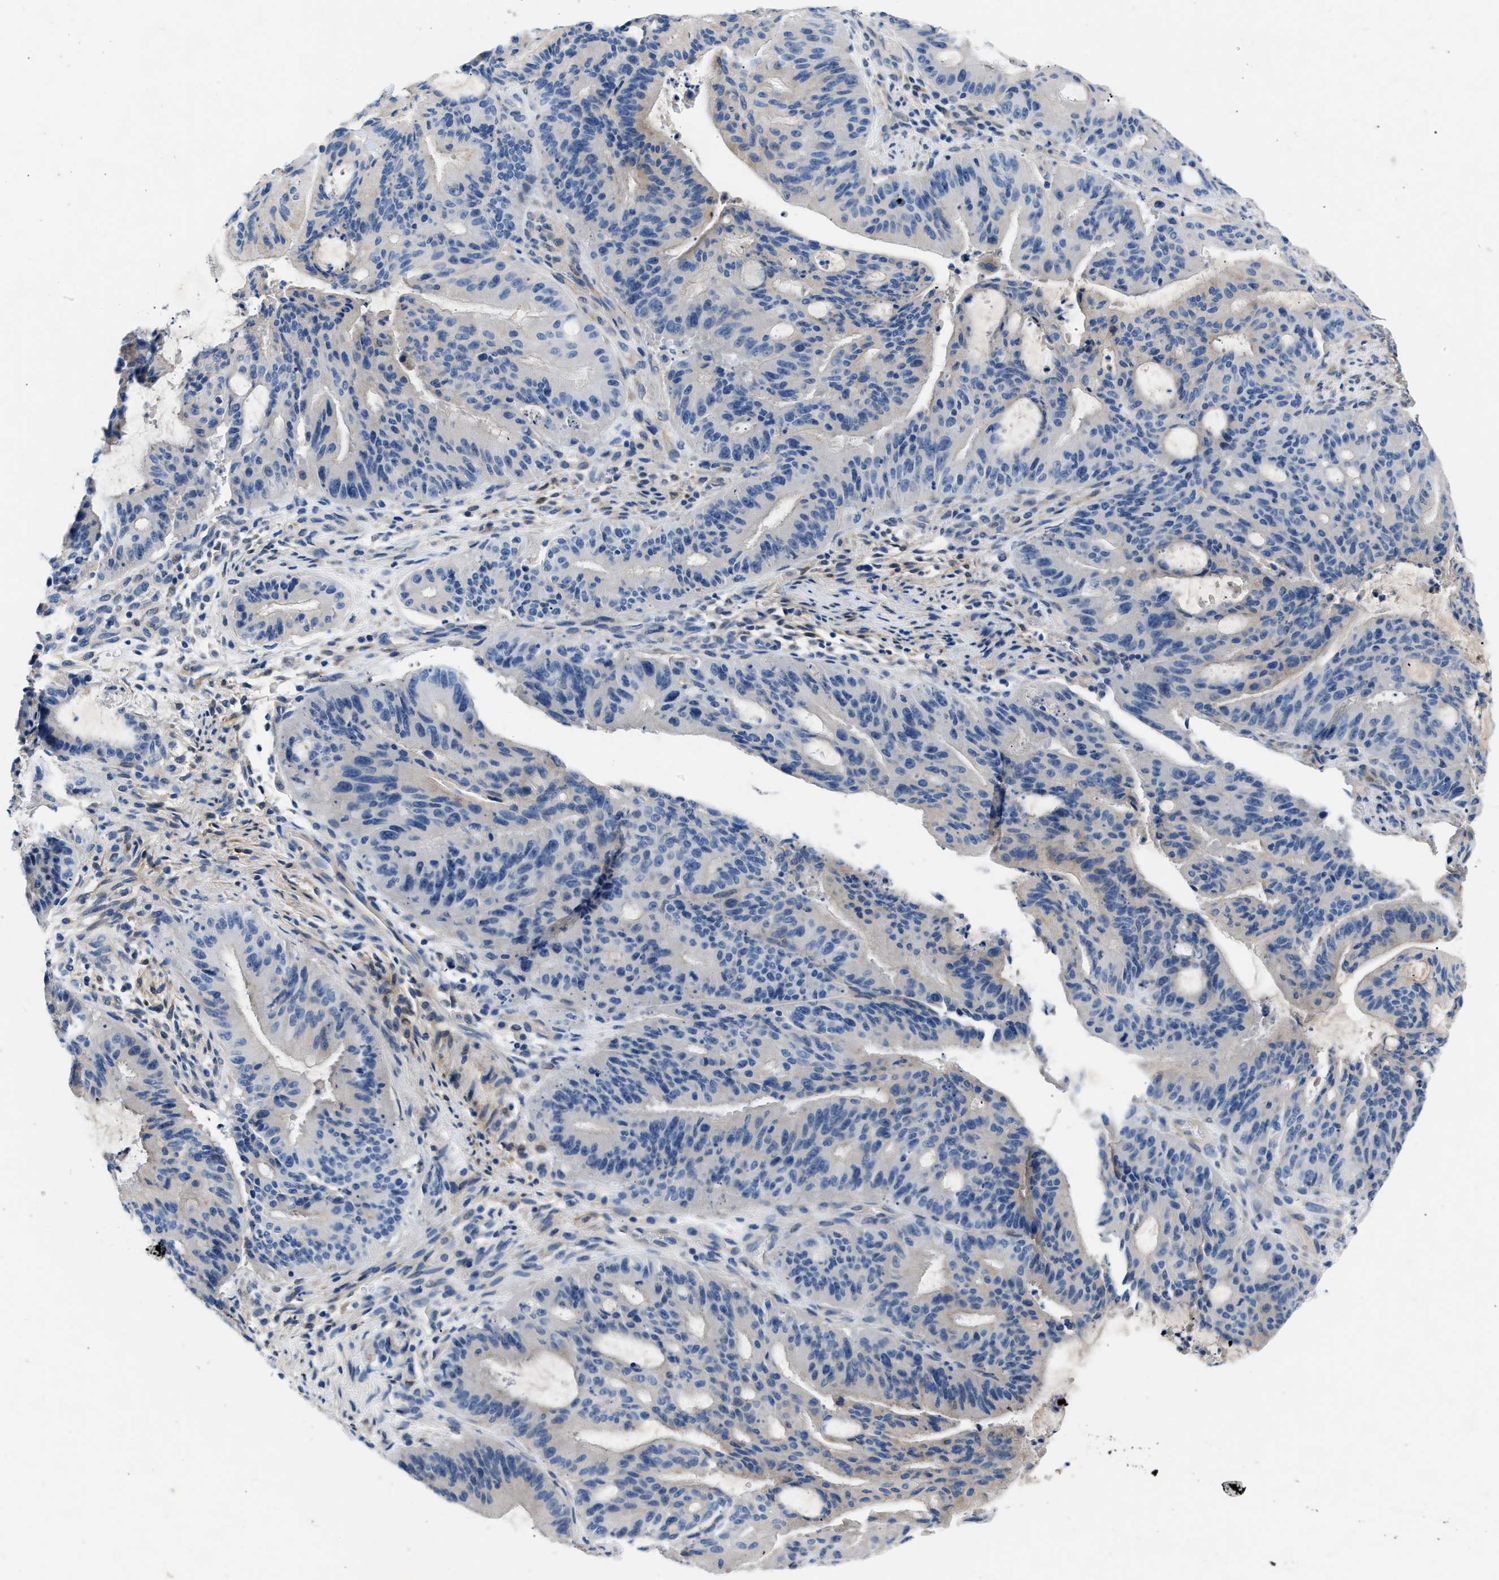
{"staining": {"intensity": "negative", "quantity": "none", "location": "none"}, "tissue": "liver cancer", "cell_type": "Tumor cells", "image_type": "cancer", "snomed": [{"axis": "morphology", "description": "Normal tissue, NOS"}, {"axis": "morphology", "description": "Cholangiocarcinoma"}, {"axis": "topography", "description": "Liver"}, {"axis": "topography", "description": "Peripheral nerve tissue"}], "caption": "This is an immunohistochemistry histopathology image of human cholangiocarcinoma (liver). There is no positivity in tumor cells.", "gene": "RBP1", "patient": {"sex": "female", "age": 73}}